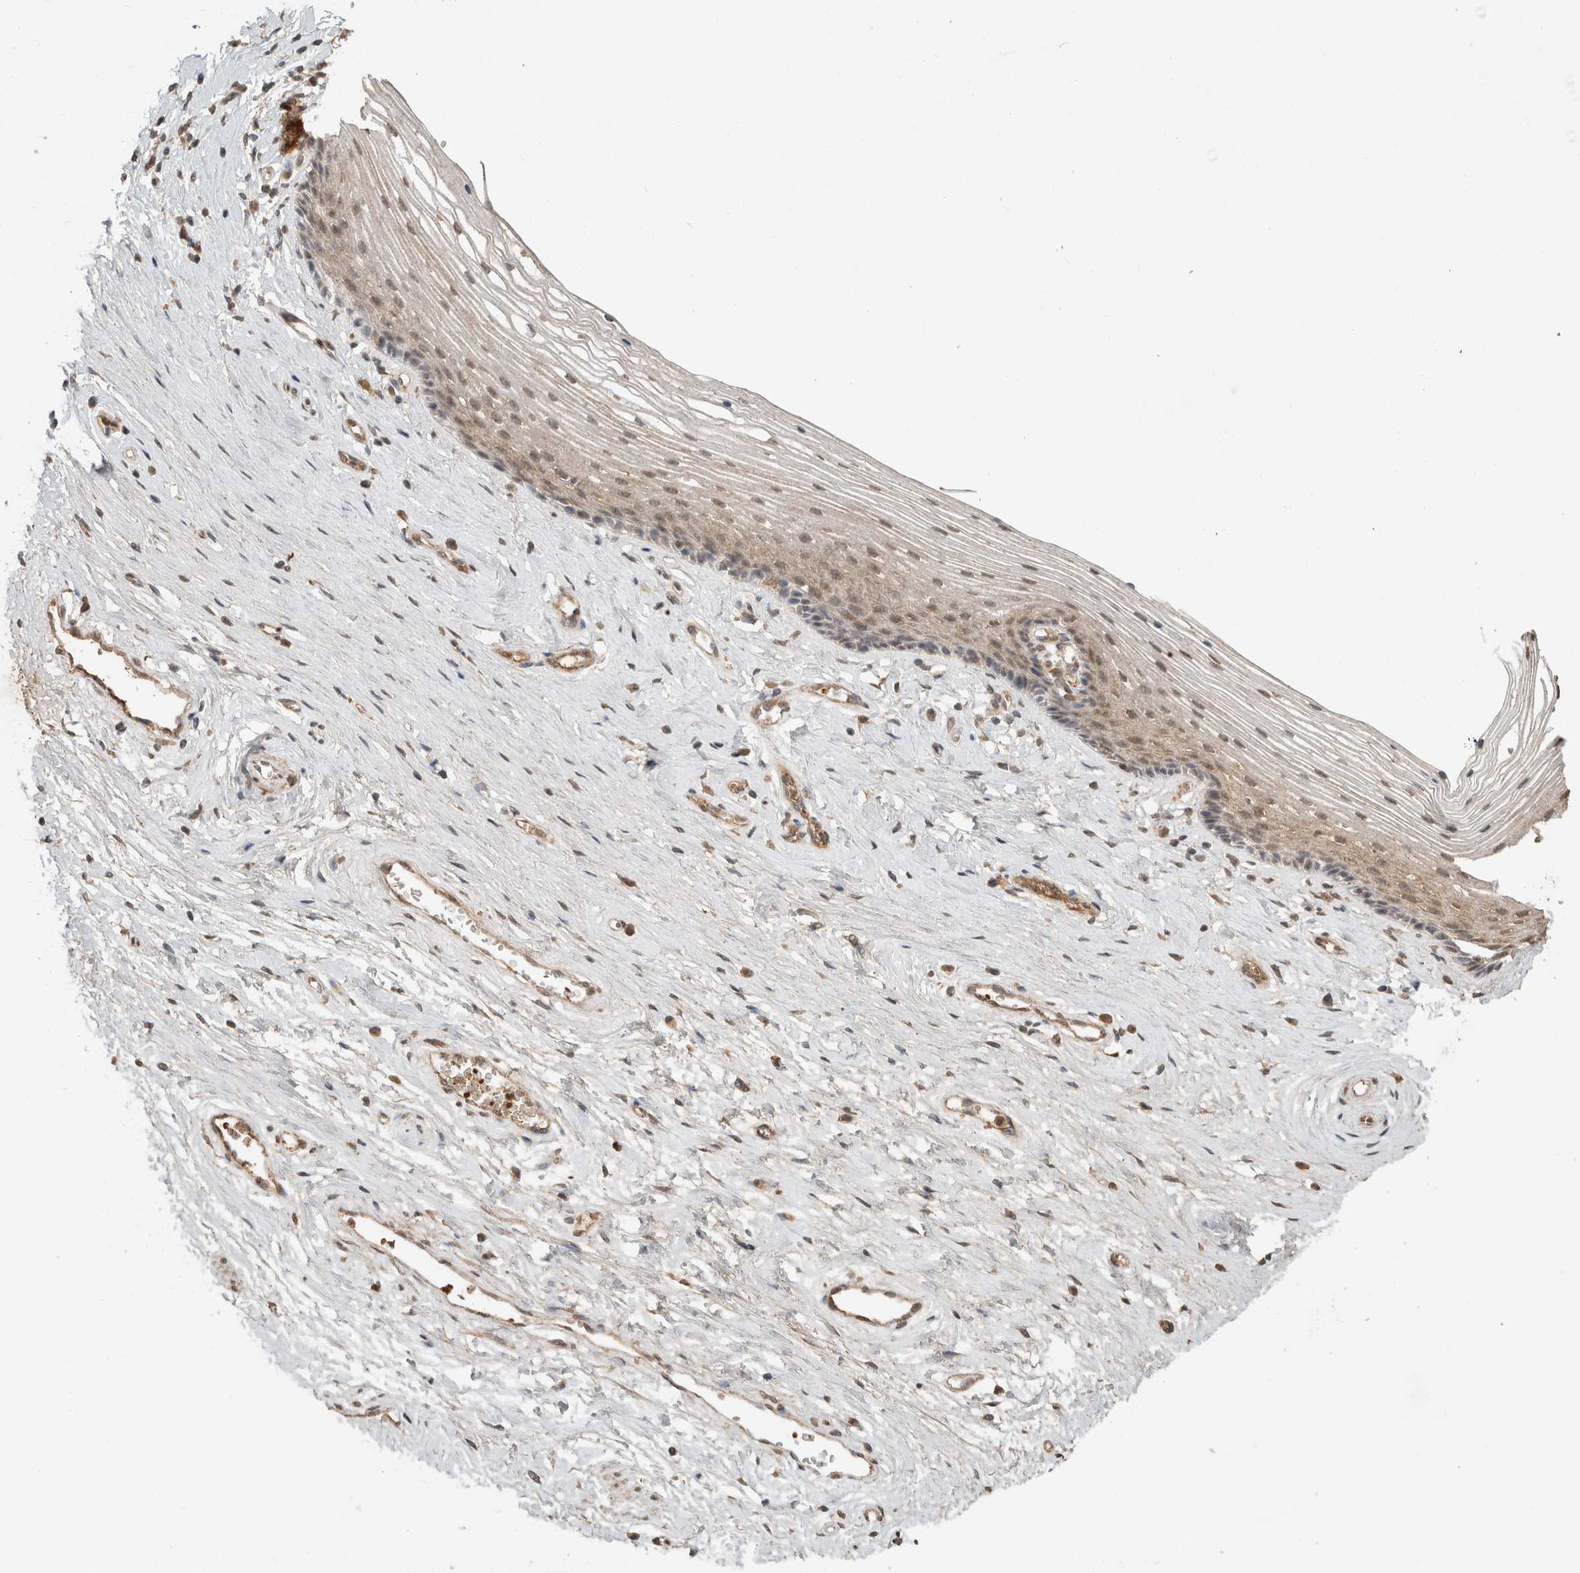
{"staining": {"intensity": "moderate", "quantity": "25%-75%", "location": "cytoplasmic/membranous,nuclear"}, "tissue": "vagina", "cell_type": "Squamous epithelial cells", "image_type": "normal", "snomed": [{"axis": "morphology", "description": "Normal tissue, NOS"}, {"axis": "topography", "description": "Vagina"}], "caption": "Human vagina stained for a protein (brown) exhibits moderate cytoplasmic/membranous,nuclear positive staining in approximately 25%-75% of squamous epithelial cells.", "gene": "FAM3A", "patient": {"sex": "female", "age": 46}}